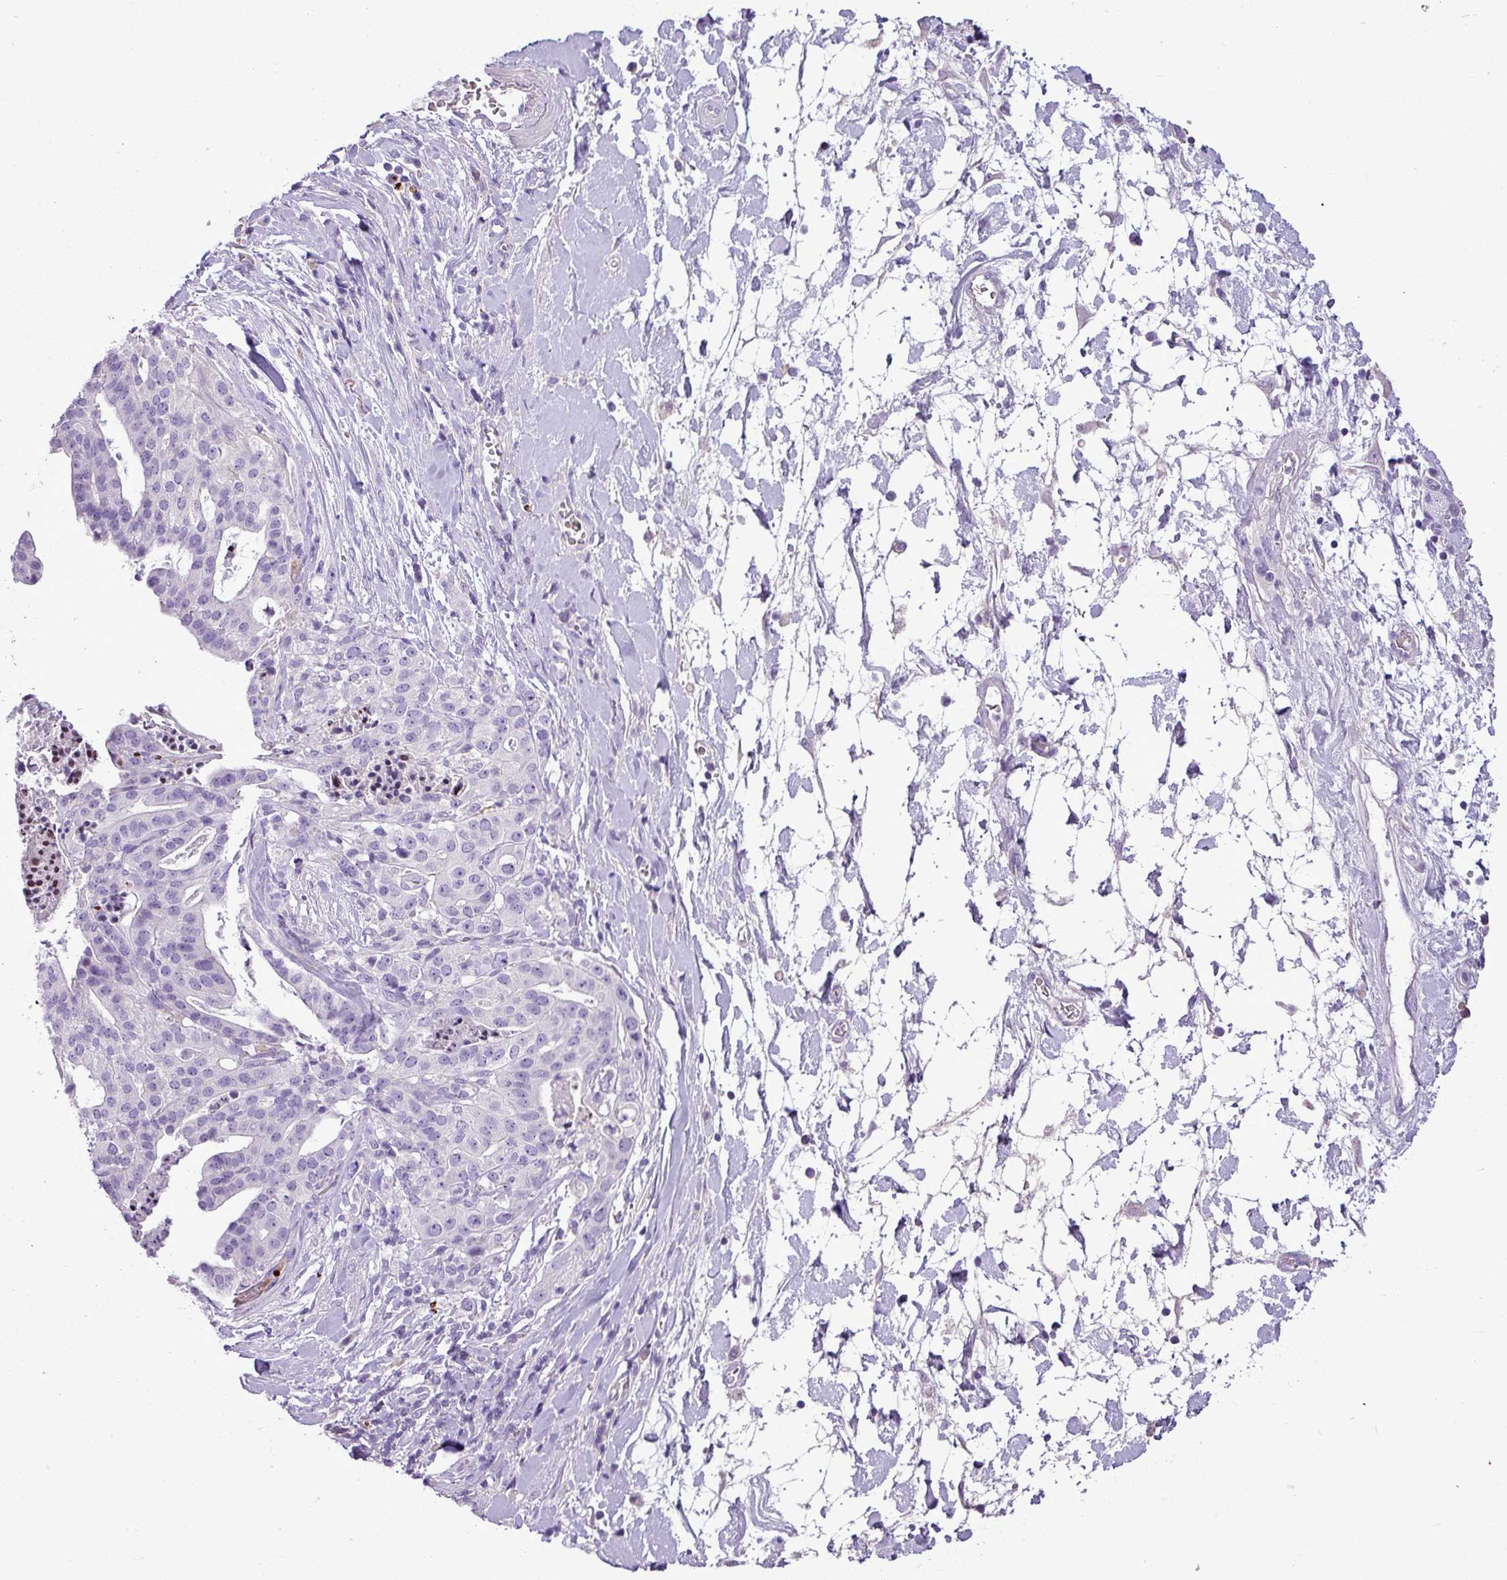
{"staining": {"intensity": "negative", "quantity": "none", "location": "none"}, "tissue": "stomach cancer", "cell_type": "Tumor cells", "image_type": "cancer", "snomed": [{"axis": "morphology", "description": "Adenocarcinoma, NOS"}, {"axis": "topography", "description": "Stomach"}], "caption": "This is an IHC histopathology image of human adenocarcinoma (stomach). There is no staining in tumor cells.", "gene": "IL17A", "patient": {"sex": "male", "age": 48}}